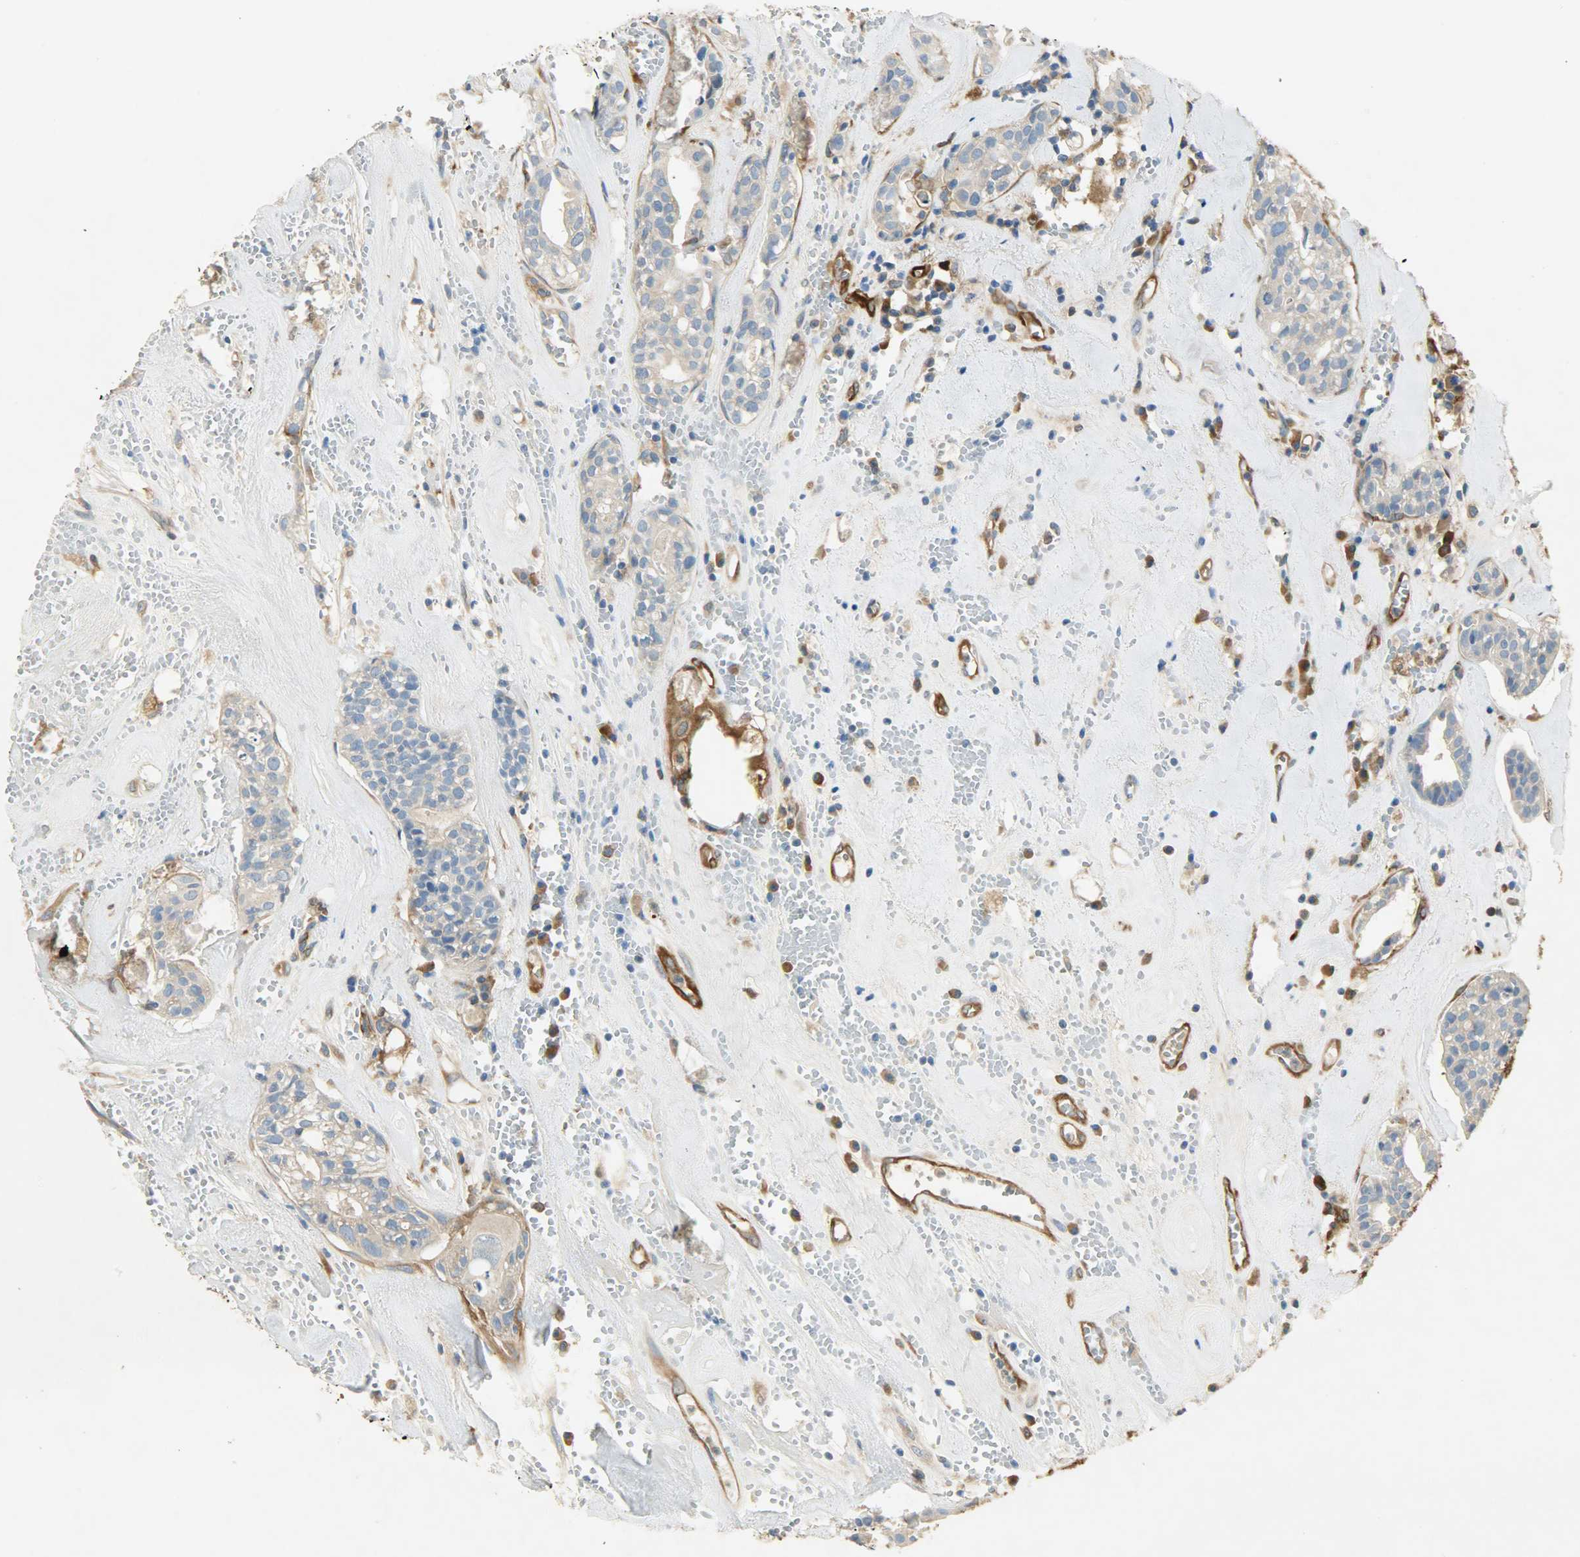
{"staining": {"intensity": "strong", "quantity": ">75%", "location": "cytoplasmic/membranous"}, "tissue": "head and neck cancer", "cell_type": "Tumor cells", "image_type": "cancer", "snomed": [{"axis": "morphology", "description": "Adenocarcinoma, NOS"}, {"axis": "topography", "description": "Salivary gland"}, {"axis": "topography", "description": "Head-Neck"}], "caption": "Head and neck adenocarcinoma stained with a protein marker shows strong staining in tumor cells.", "gene": "WARS1", "patient": {"sex": "female", "age": 65}}